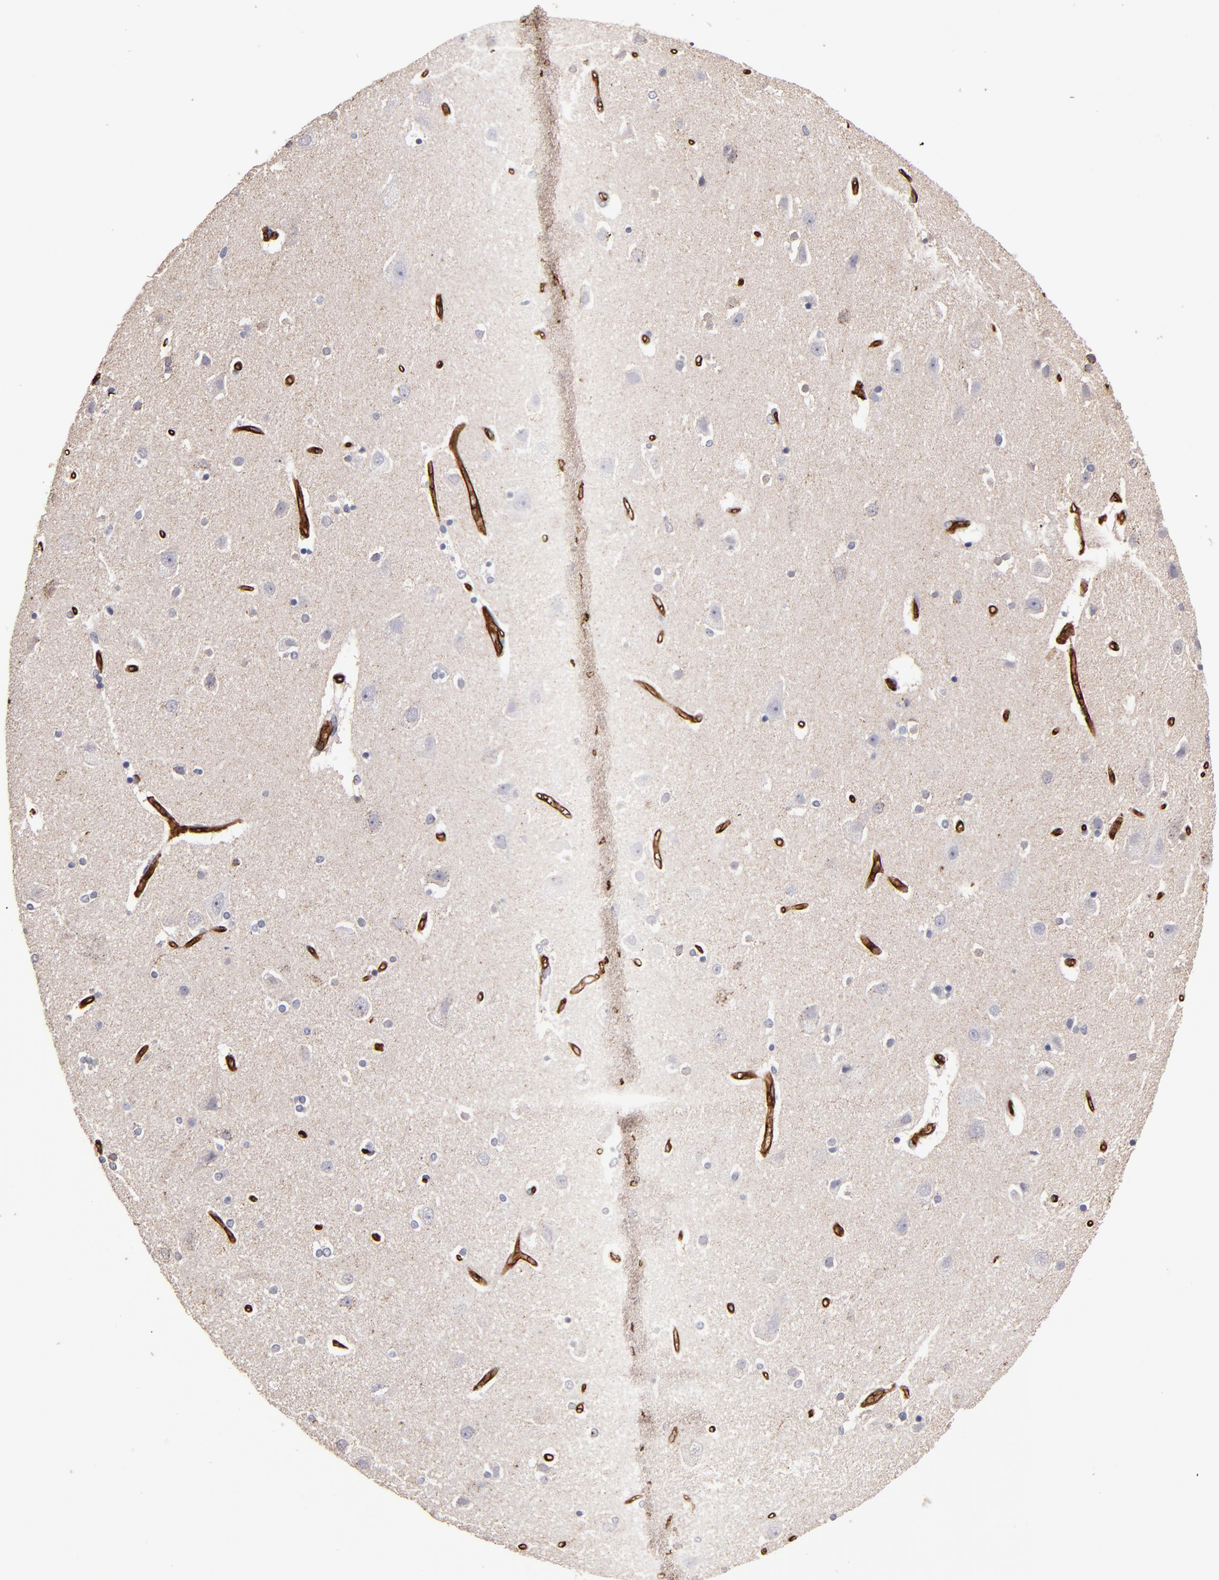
{"staining": {"intensity": "negative", "quantity": "none", "location": "none"}, "tissue": "caudate", "cell_type": "Glial cells", "image_type": "normal", "snomed": [{"axis": "morphology", "description": "Normal tissue, NOS"}, {"axis": "topography", "description": "Lateral ventricle wall"}], "caption": "High power microscopy image of an immunohistochemistry (IHC) photomicrograph of normal caudate, revealing no significant expression in glial cells. (DAB IHC with hematoxylin counter stain).", "gene": "CLDN5", "patient": {"sex": "female", "age": 54}}